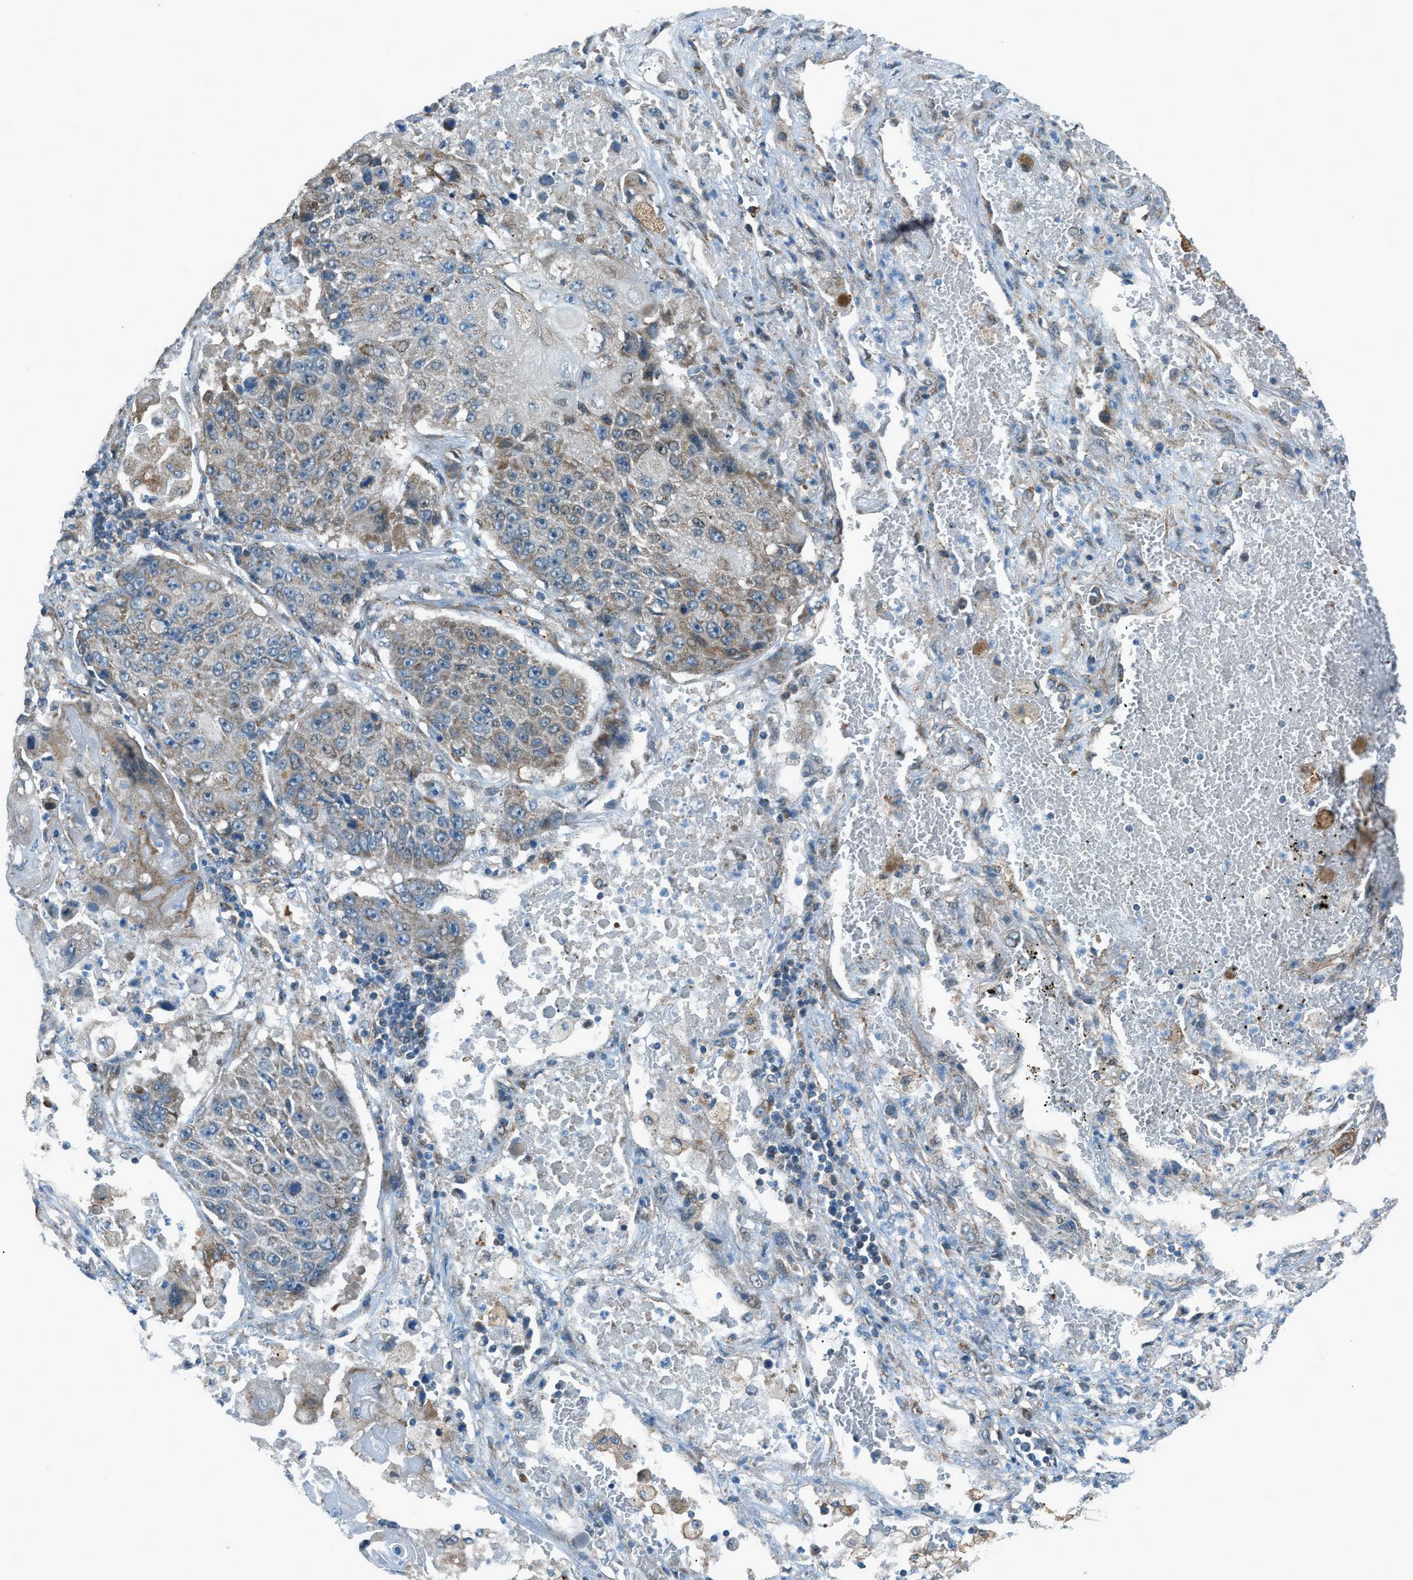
{"staining": {"intensity": "weak", "quantity": "<25%", "location": "cytoplasmic/membranous"}, "tissue": "lung cancer", "cell_type": "Tumor cells", "image_type": "cancer", "snomed": [{"axis": "morphology", "description": "Squamous cell carcinoma, NOS"}, {"axis": "topography", "description": "Lung"}], "caption": "Tumor cells show no significant staining in lung cancer.", "gene": "PIGG", "patient": {"sex": "male", "age": 61}}